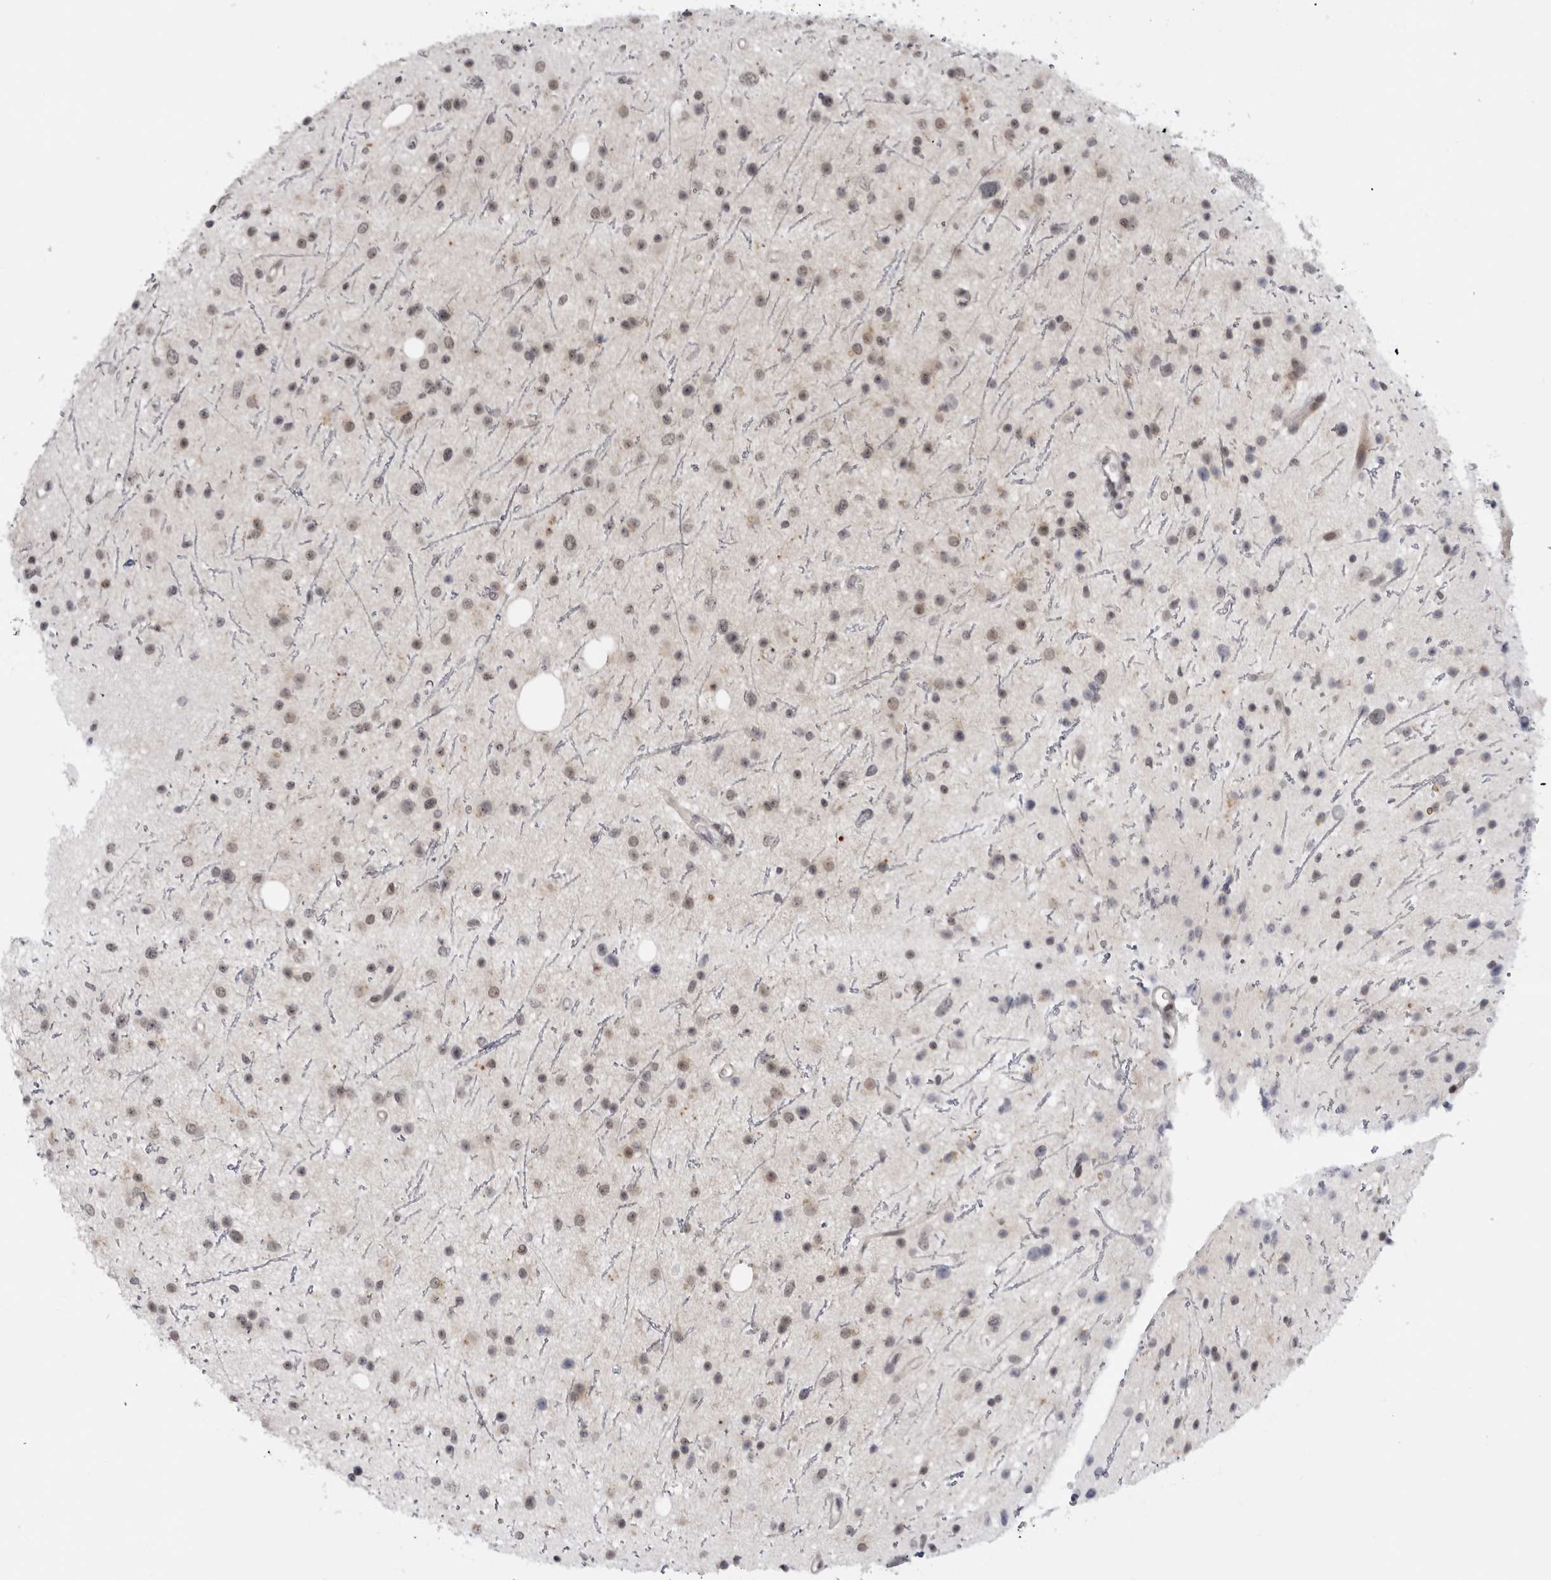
{"staining": {"intensity": "weak", "quantity": ">75%", "location": "nuclear"}, "tissue": "glioma", "cell_type": "Tumor cells", "image_type": "cancer", "snomed": [{"axis": "morphology", "description": "Glioma, malignant, Low grade"}, {"axis": "topography", "description": "Cerebral cortex"}], "caption": "This histopathology image shows immunohistochemistry (IHC) staining of human glioma, with low weak nuclear positivity in about >75% of tumor cells.", "gene": "ALPK2", "patient": {"sex": "female", "age": 39}}